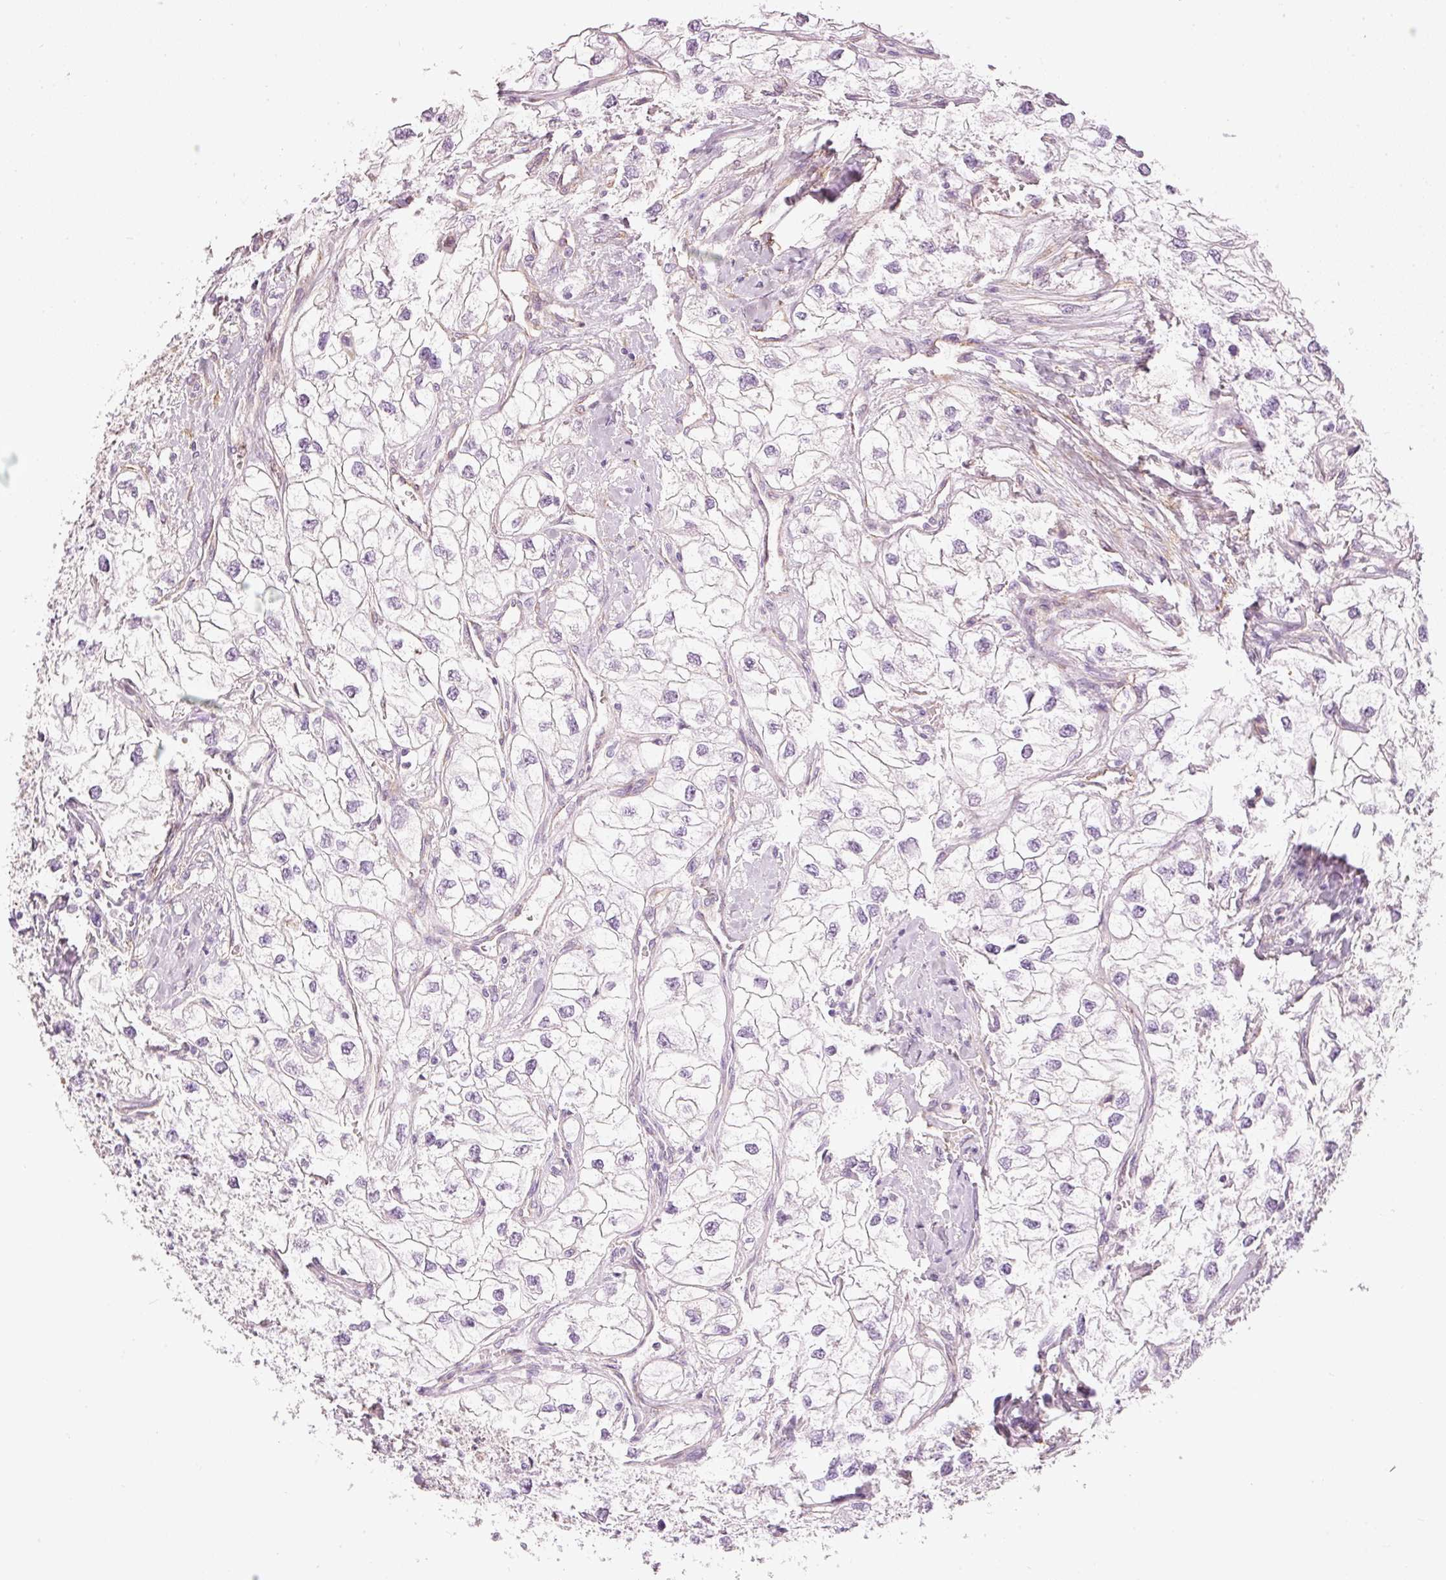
{"staining": {"intensity": "negative", "quantity": "none", "location": "none"}, "tissue": "renal cancer", "cell_type": "Tumor cells", "image_type": "cancer", "snomed": [{"axis": "morphology", "description": "Adenocarcinoma, NOS"}, {"axis": "topography", "description": "Kidney"}], "caption": "The micrograph shows no staining of tumor cells in renal adenocarcinoma.", "gene": "OSR2", "patient": {"sex": "male", "age": 59}}